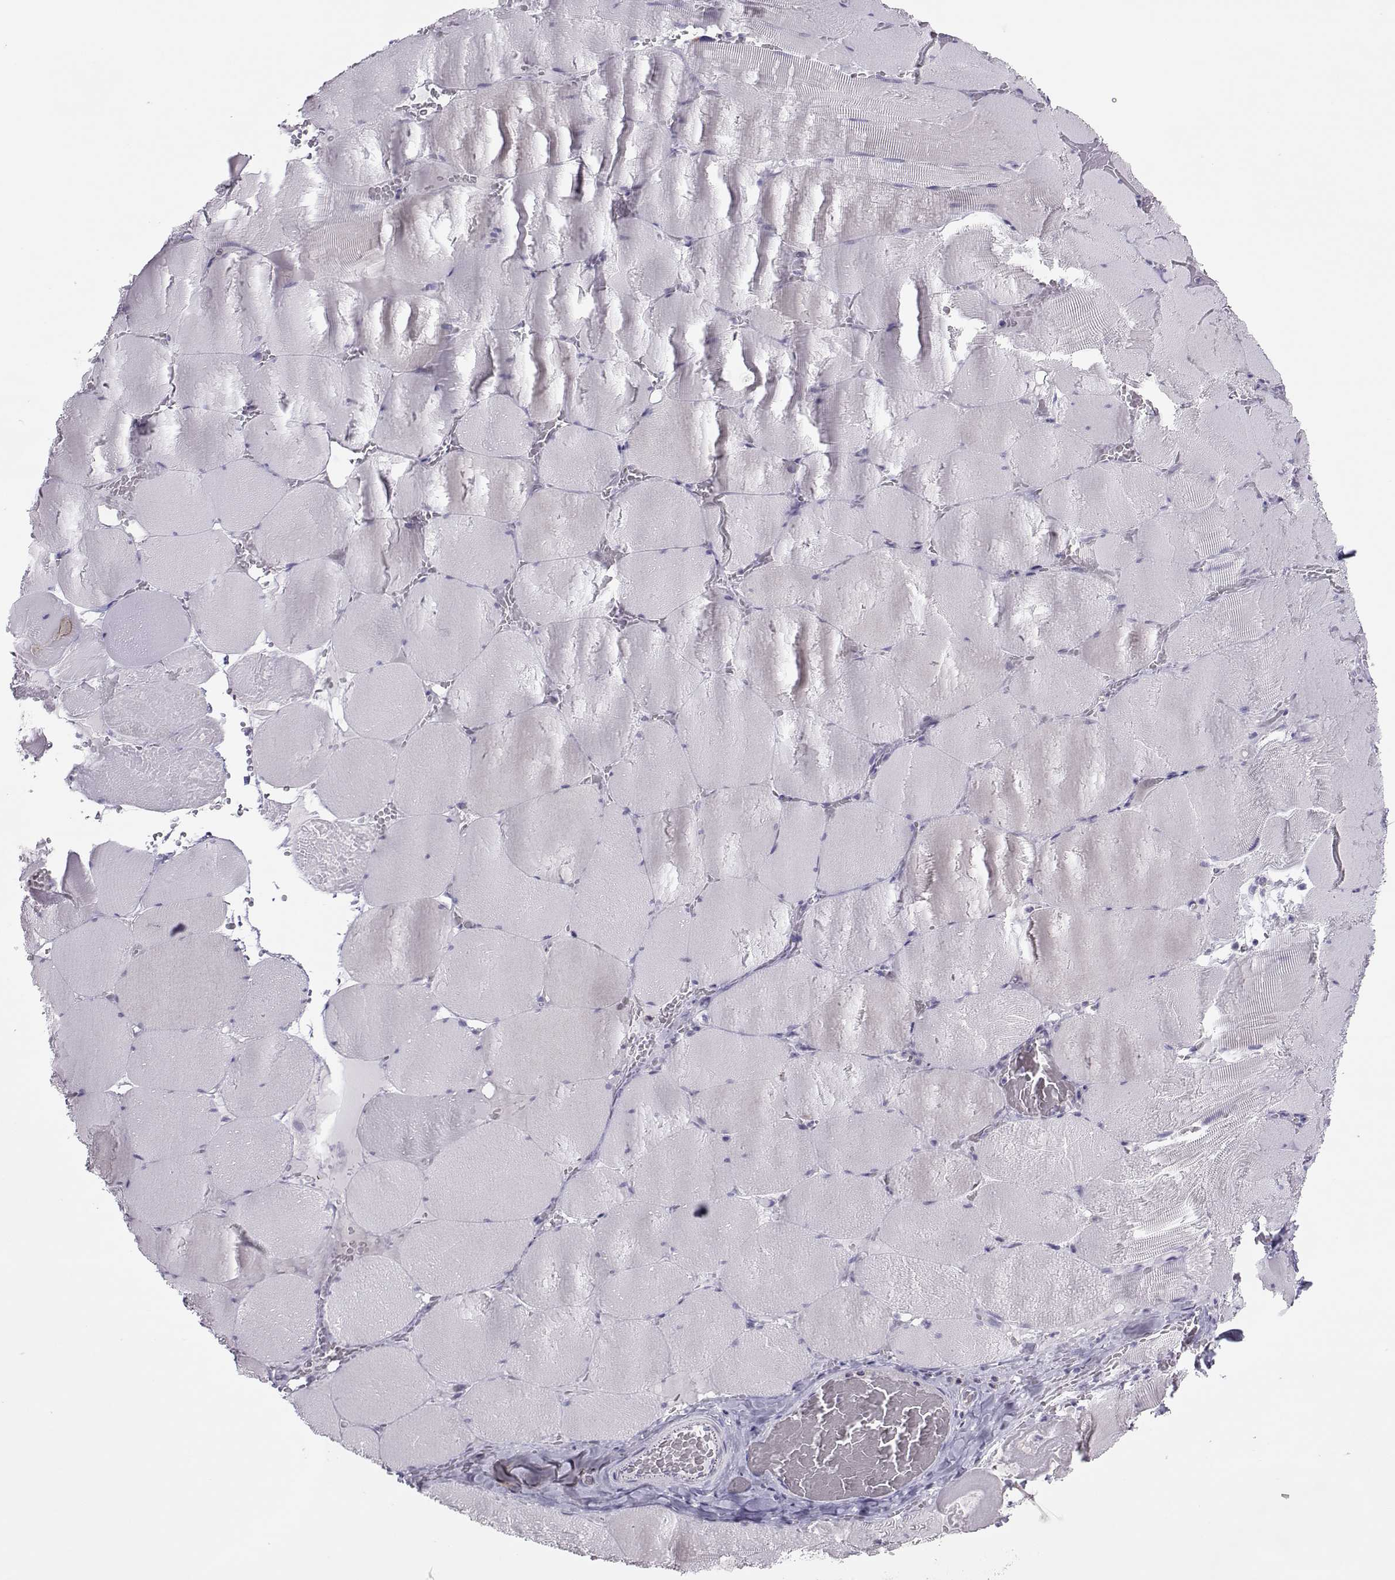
{"staining": {"intensity": "negative", "quantity": "none", "location": "none"}, "tissue": "skeletal muscle", "cell_type": "Myocytes", "image_type": "normal", "snomed": [{"axis": "morphology", "description": "Normal tissue, NOS"}, {"axis": "morphology", "description": "Malignant melanoma, Metastatic site"}, {"axis": "topography", "description": "Skeletal muscle"}], "caption": "Myocytes show no significant protein positivity in unremarkable skeletal muscle. (DAB (3,3'-diaminobenzidine) immunohistochemistry (IHC), high magnification).", "gene": "TRPM7", "patient": {"sex": "male", "age": 50}}